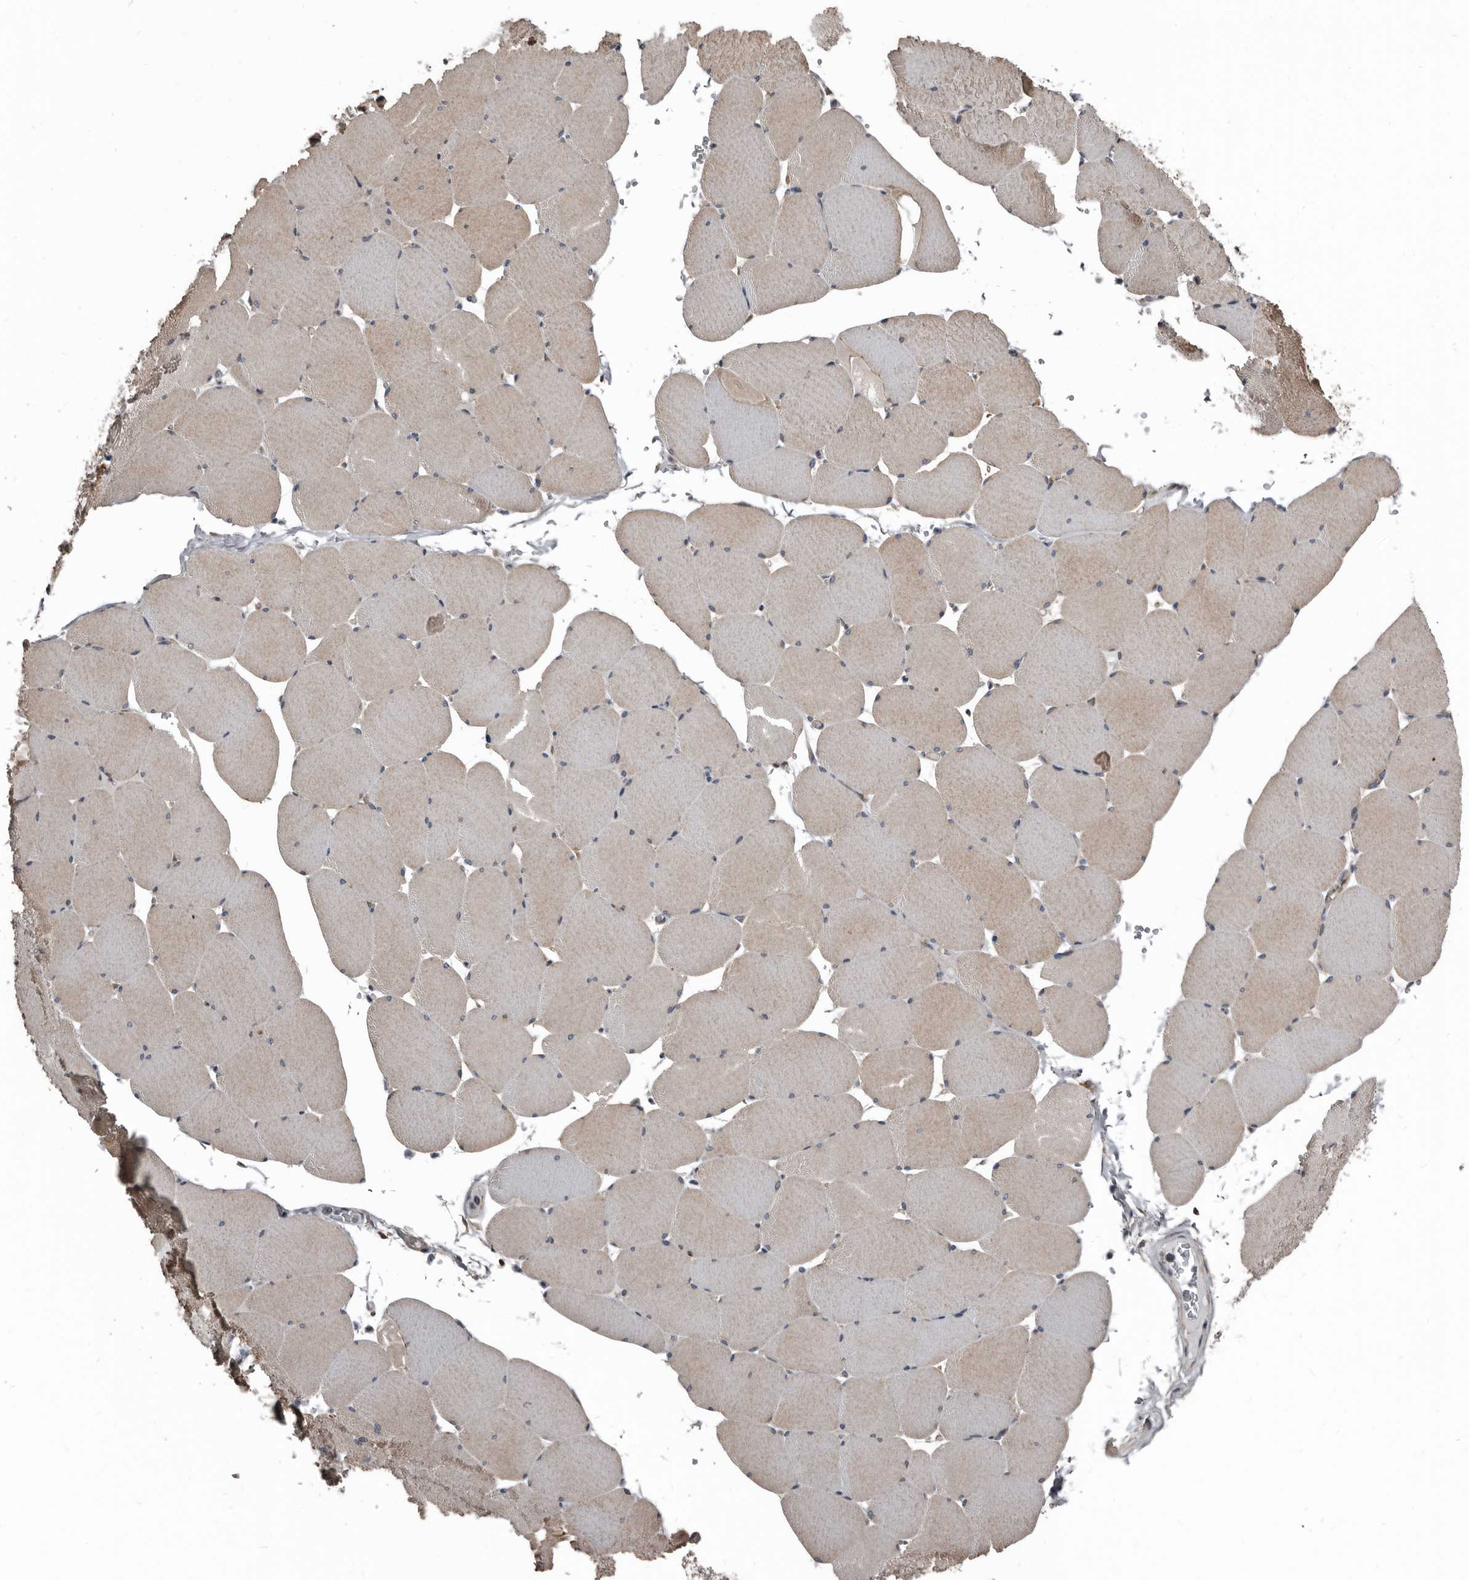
{"staining": {"intensity": "weak", "quantity": "25%-75%", "location": "cytoplasmic/membranous"}, "tissue": "skeletal muscle", "cell_type": "Myocytes", "image_type": "normal", "snomed": [{"axis": "morphology", "description": "Normal tissue, NOS"}, {"axis": "topography", "description": "Skeletal muscle"}, {"axis": "topography", "description": "Head-Neck"}], "caption": "Brown immunohistochemical staining in unremarkable human skeletal muscle displays weak cytoplasmic/membranous staining in about 25%-75% of myocytes. Using DAB (3,3'-diaminobenzidine) (brown) and hematoxylin (blue) stains, captured at high magnification using brightfield microscopy.", "gene": "DHPS", "patient": {"sex": "male", "age": 66}}